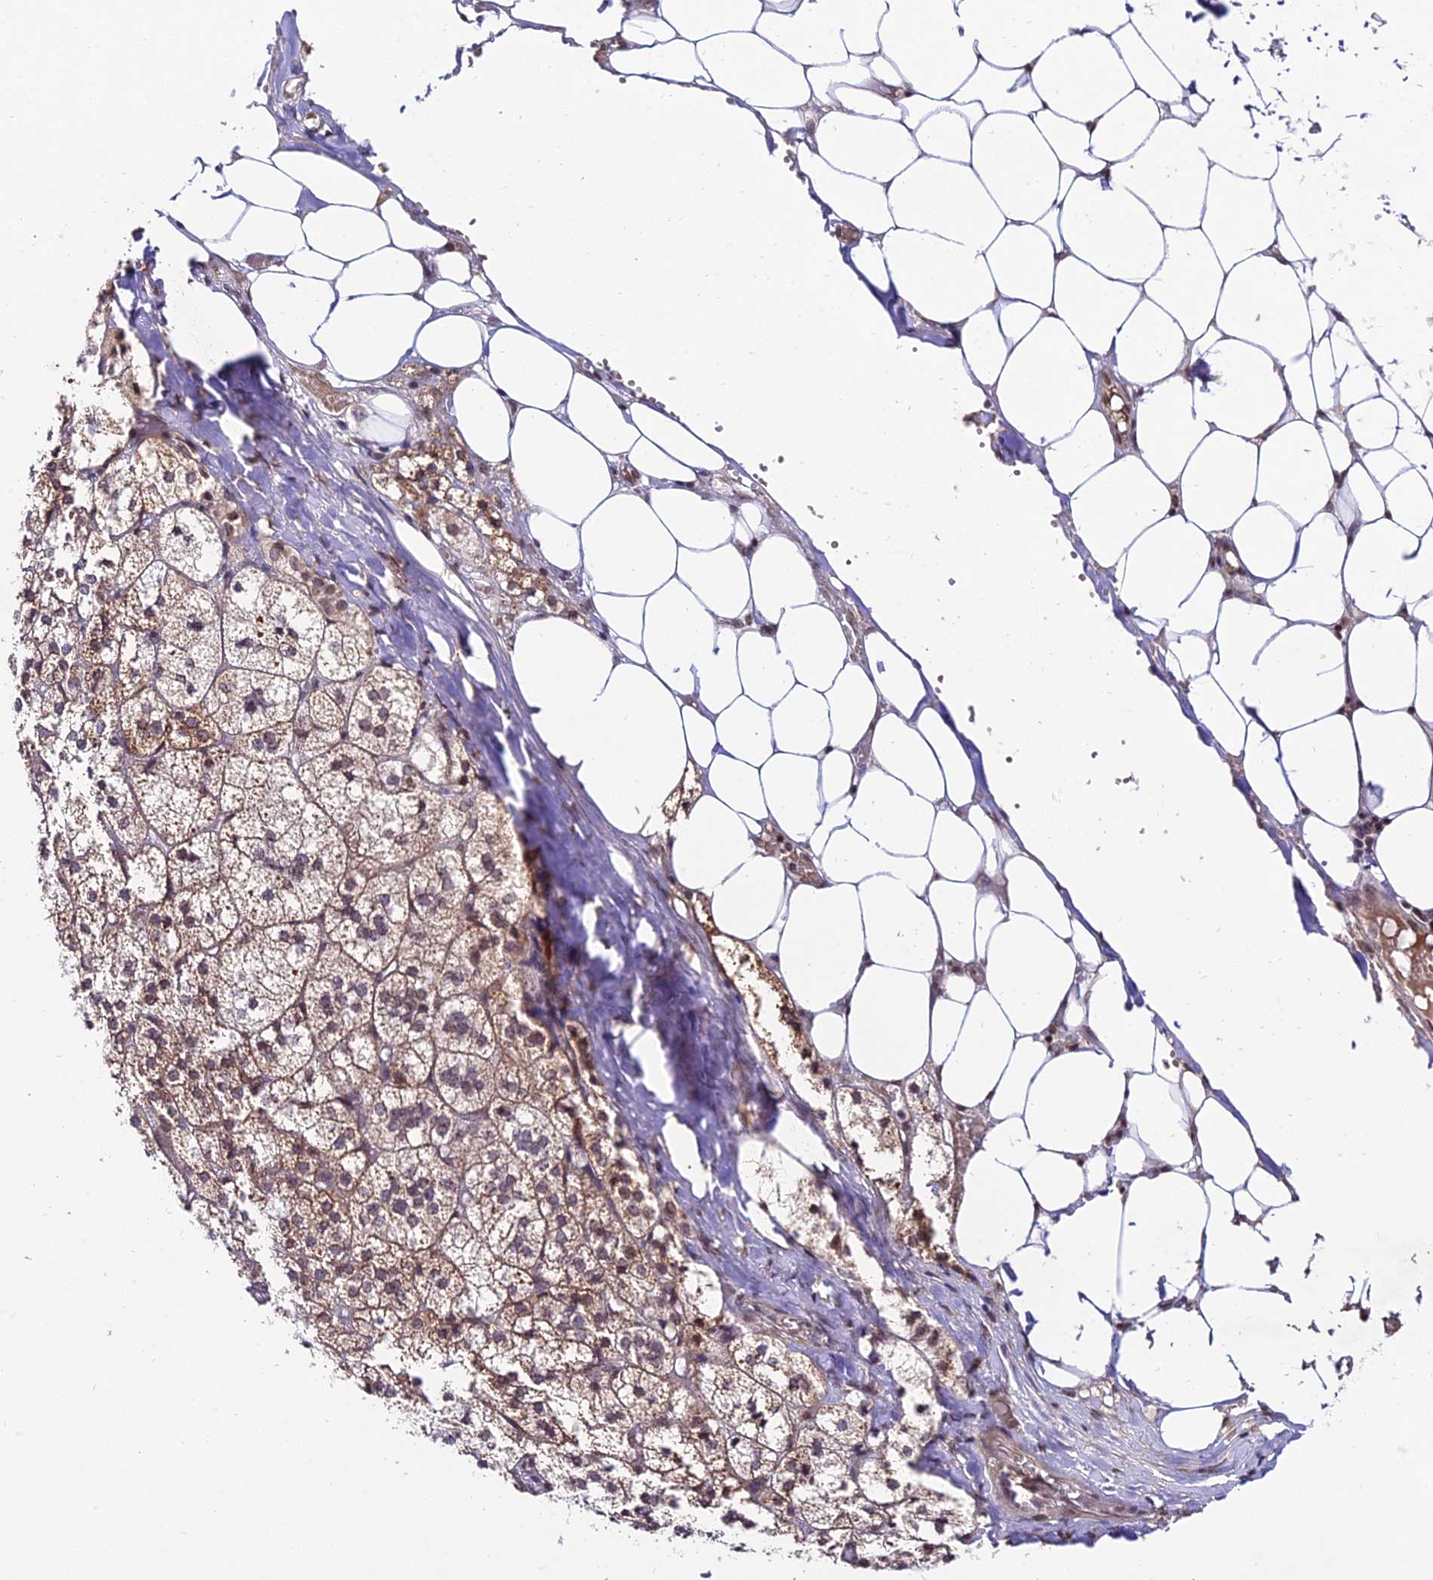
{"staining": {"intensity": "strong", "quantity": "25%-75%", "location": "cytoplasmic/membranous"}, "tissue": "adrenal gland", "cell_type": "Glandular cells", "image_type": "normal", "snomed": [{"axis": "morphology", "description": "Normal tissue, NOS"}, {"axis": "topography", "description": "Adrenal gland"}], "caption": "DAB immunohistochemical staining of normal adrenal gland exhibits strong cytoplasmic/membranous protein positivity in approximately 25%-75% of glandular cells. (brown staining indicates protein expression, while blue staining denotes nuclei).", "gene": "CDNF", "patient": {"sex": "female", "age": 61}}